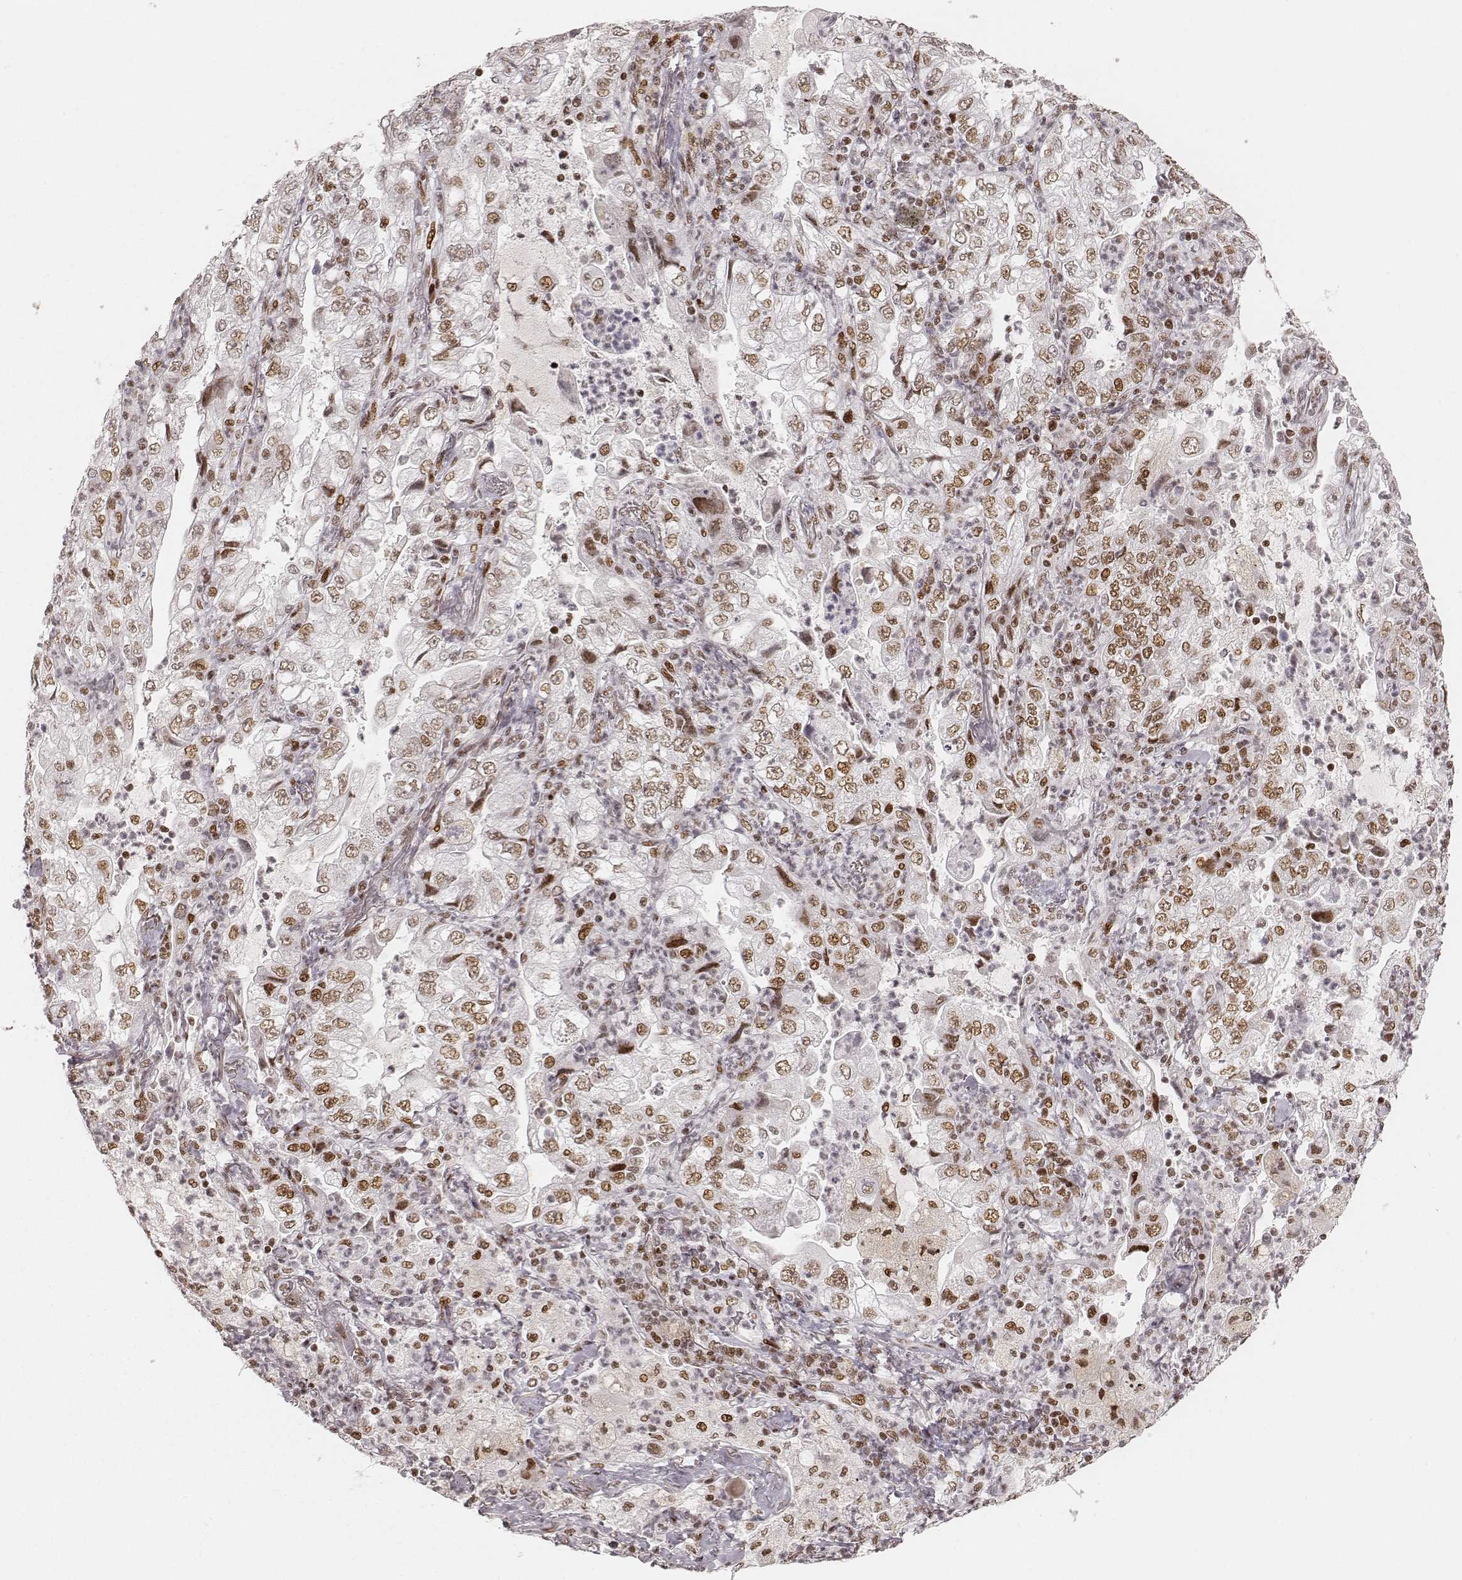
{"staining": {"intensity": "moderate", "quantity": ">75%", "location": "nuclear"}, "tissue": "lung cancer", "cell_type": "Tumor cells", "image_type": "cancer", "snomed": [{"axis": "morphology", "description": "Adenocarcinoma, NOS"}, {"axis": "topography", "description": "Lung"}], "caption": "DAB (3,3'-diaminobenzidine) immunohistochemical staining of lung cancer (adenocarcinoma) displays moderate nuclear protein expression in about >75% of tumor cells.", "gene": "HNRNPC", "patient": {"sex": "female", "age": 73}}